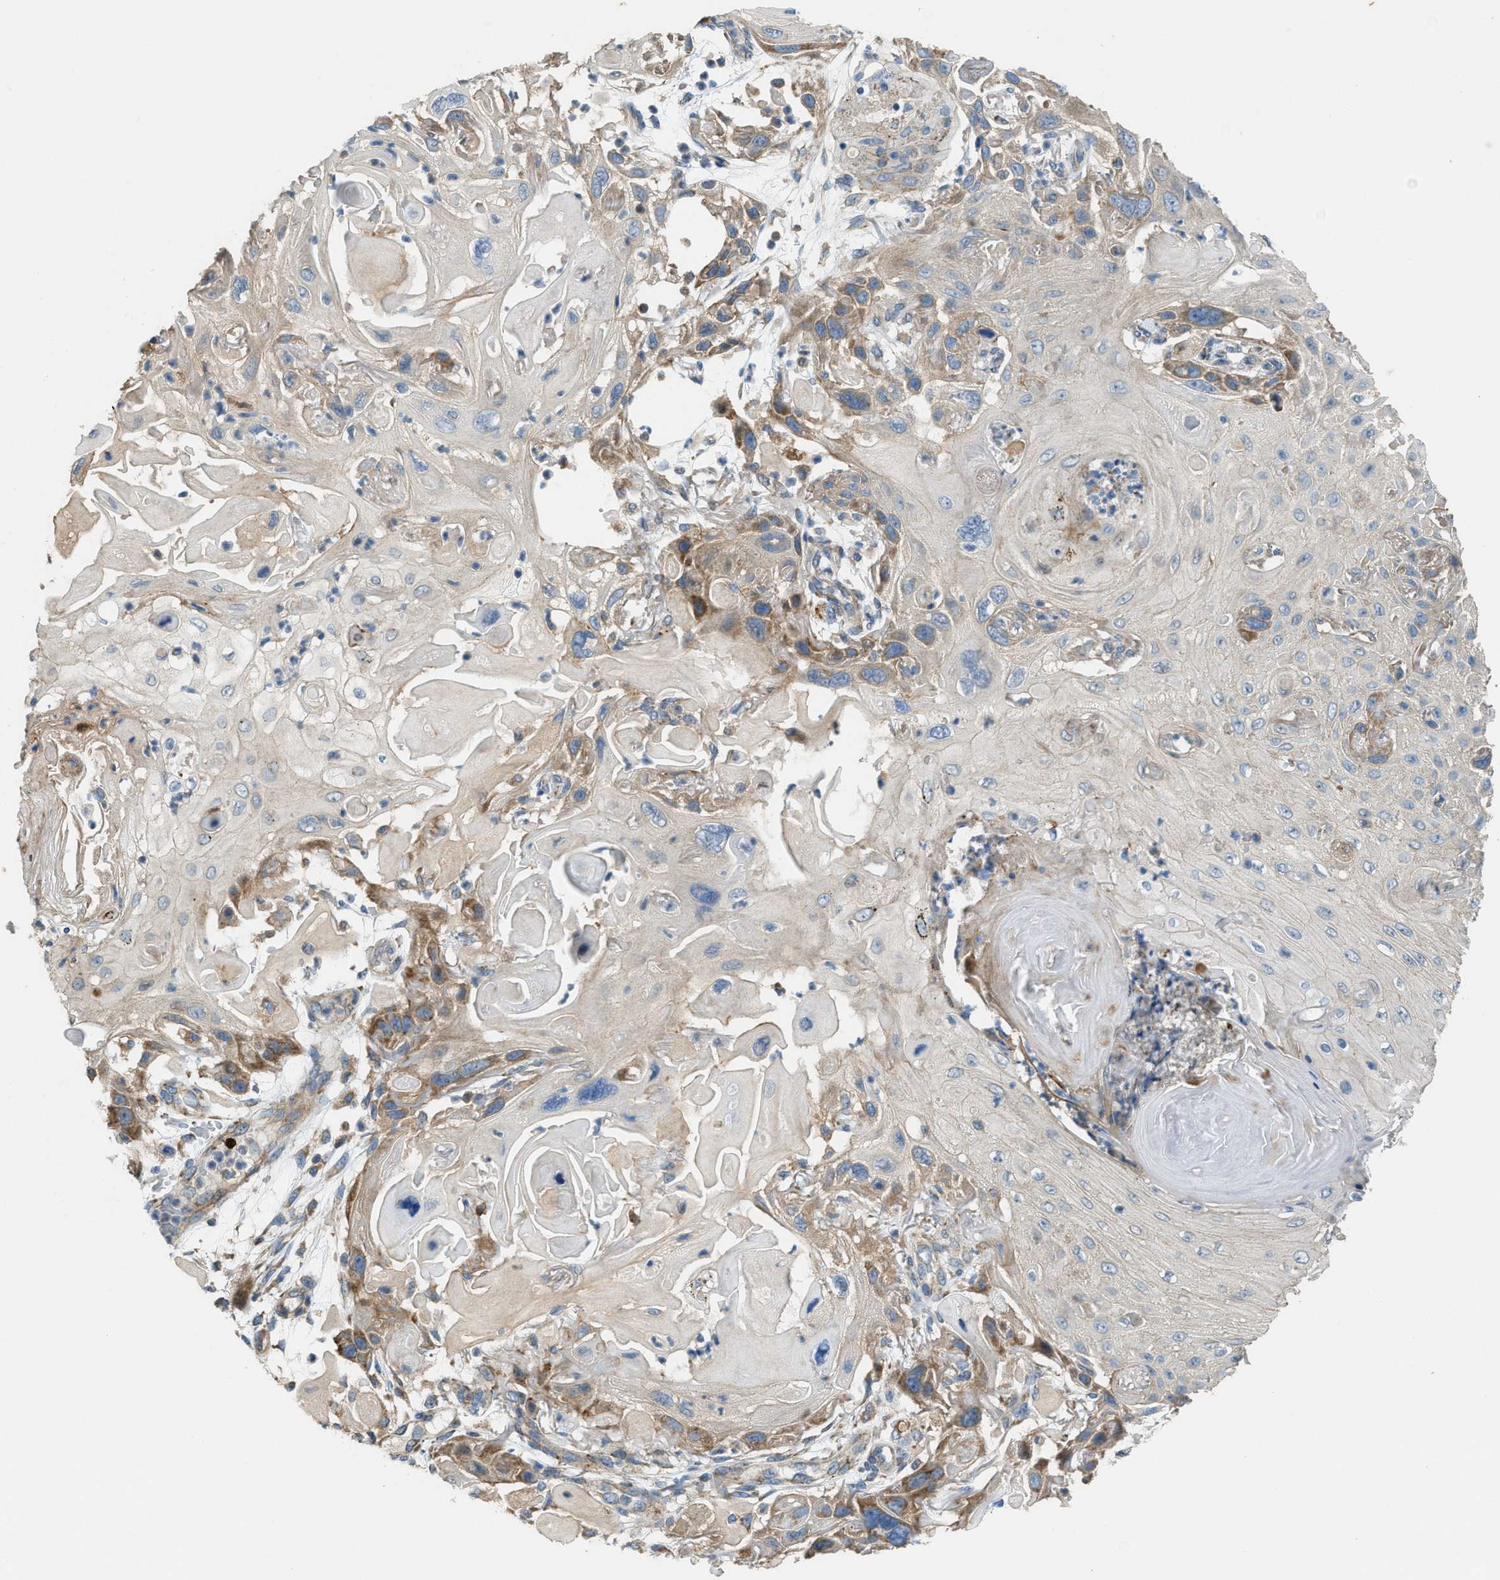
{"staining": {"intensity": "moderate", "quantity": "25%-75%", "location": "cytoplasmic/membranous"}, "tissue": "skin cancer", "cell_type": "Tumor cells", "image_type": "cancer", "snomed": [{"axis": "morphology", "description": "Squamous cell carcinoma, NOS"}, {"axis": "topography", "description": "Skin"}], "caption": "Immunohistochemical staining of skin cancer exhibits medium levels of moderate cytoplasmic/membranous positivity in about 25%-75% of tumor cells. (IHC, brightfield microscopy, high magnification).", "gene": "TMEM68", "patient": {"sex": "female", "age": 77}}